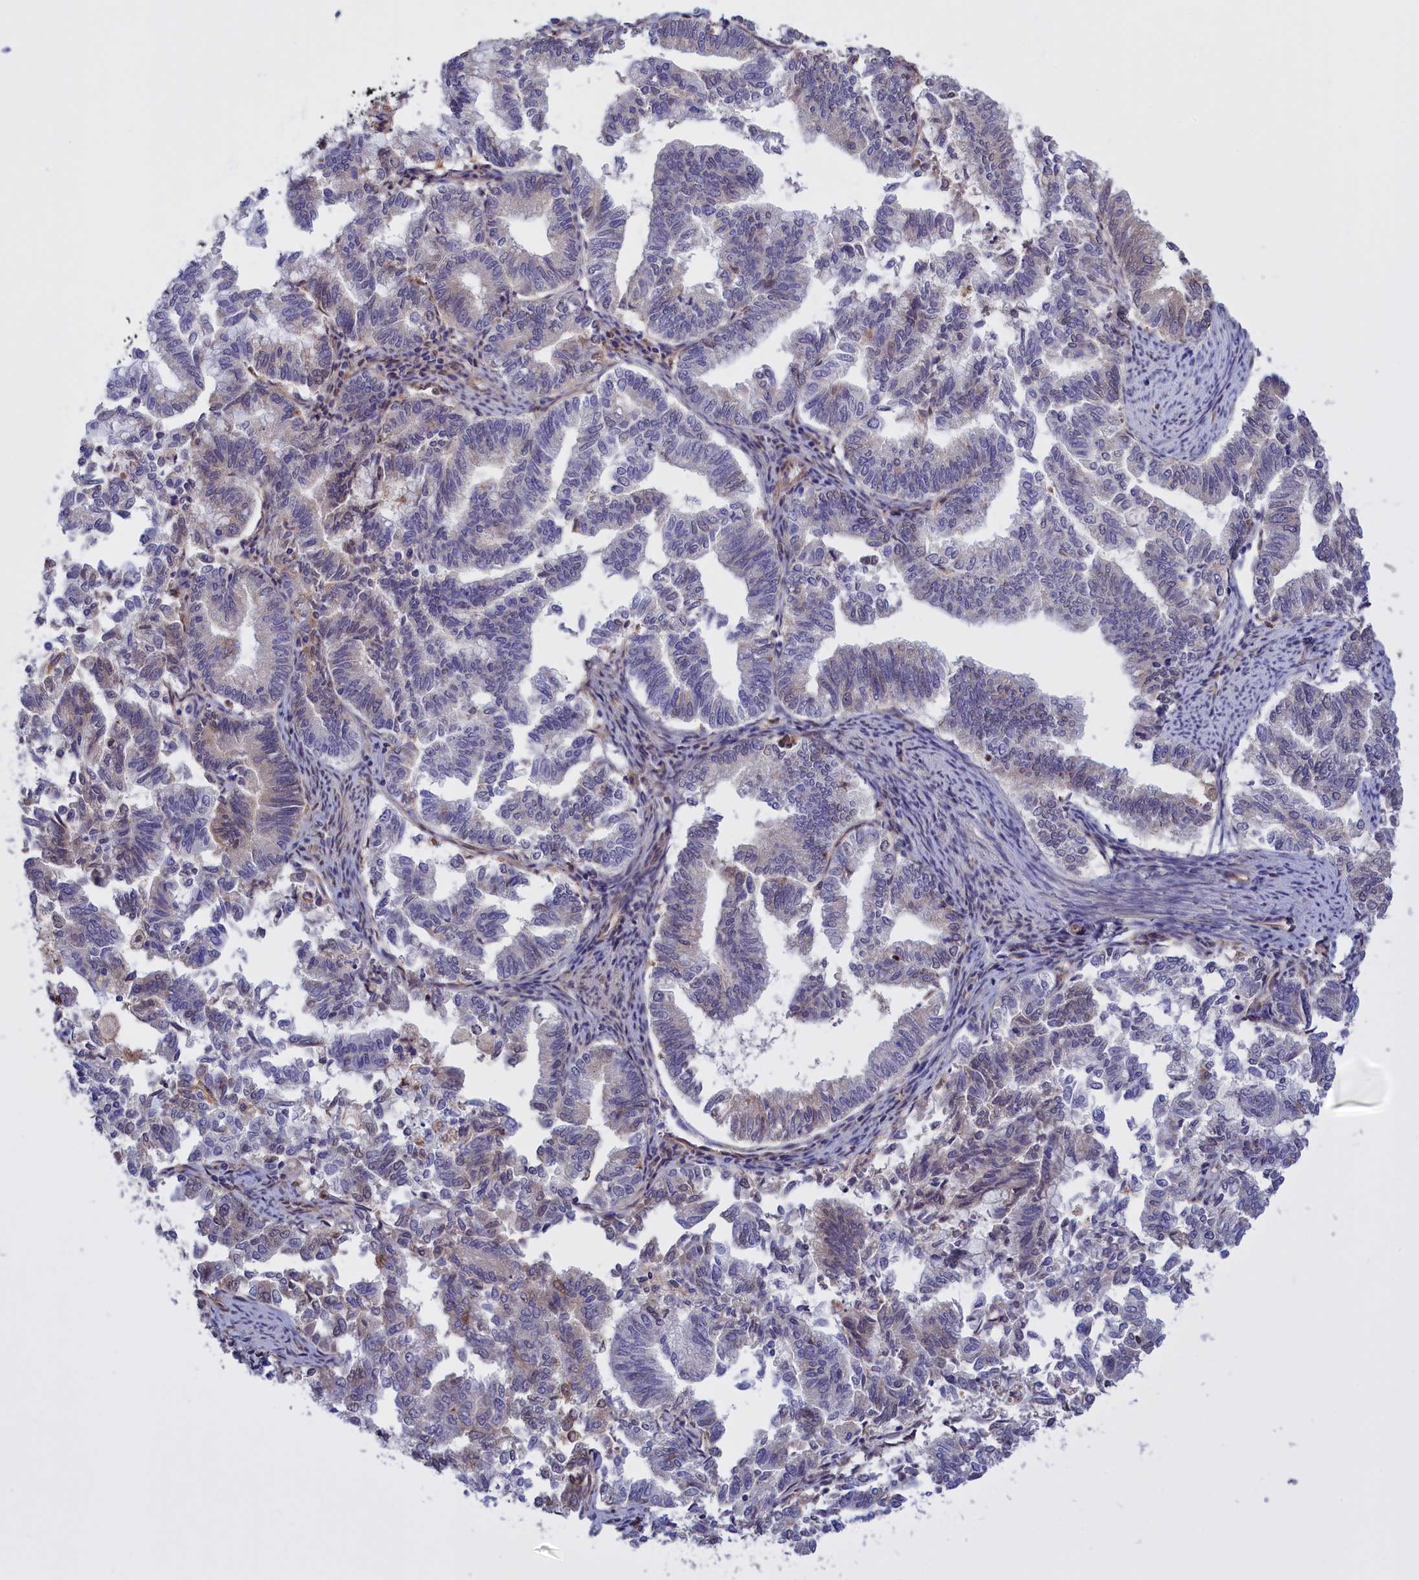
{"staining": {"intensity": "negative", "quantity": "none", "location": "none"}, "tissue": "endometrial cancer", "cell_type": "Tumor cells", "image_type": "cancer", "snomed": [{"axis": "morphology", "description": "Adenocarcinoma, NOS"}, {"axis": "topography", "description": "Endometrium"}], "caption": "IHC histopathology image of neoplastic tissue: human adenocarcinoma (endometrial) stained with DAB (3,3'-diaminobenzidine) demonstrates no significant protein staining in tumor cells.", "gene": "FAM149B1", "patient": {"sex": "female", "age": 79}}